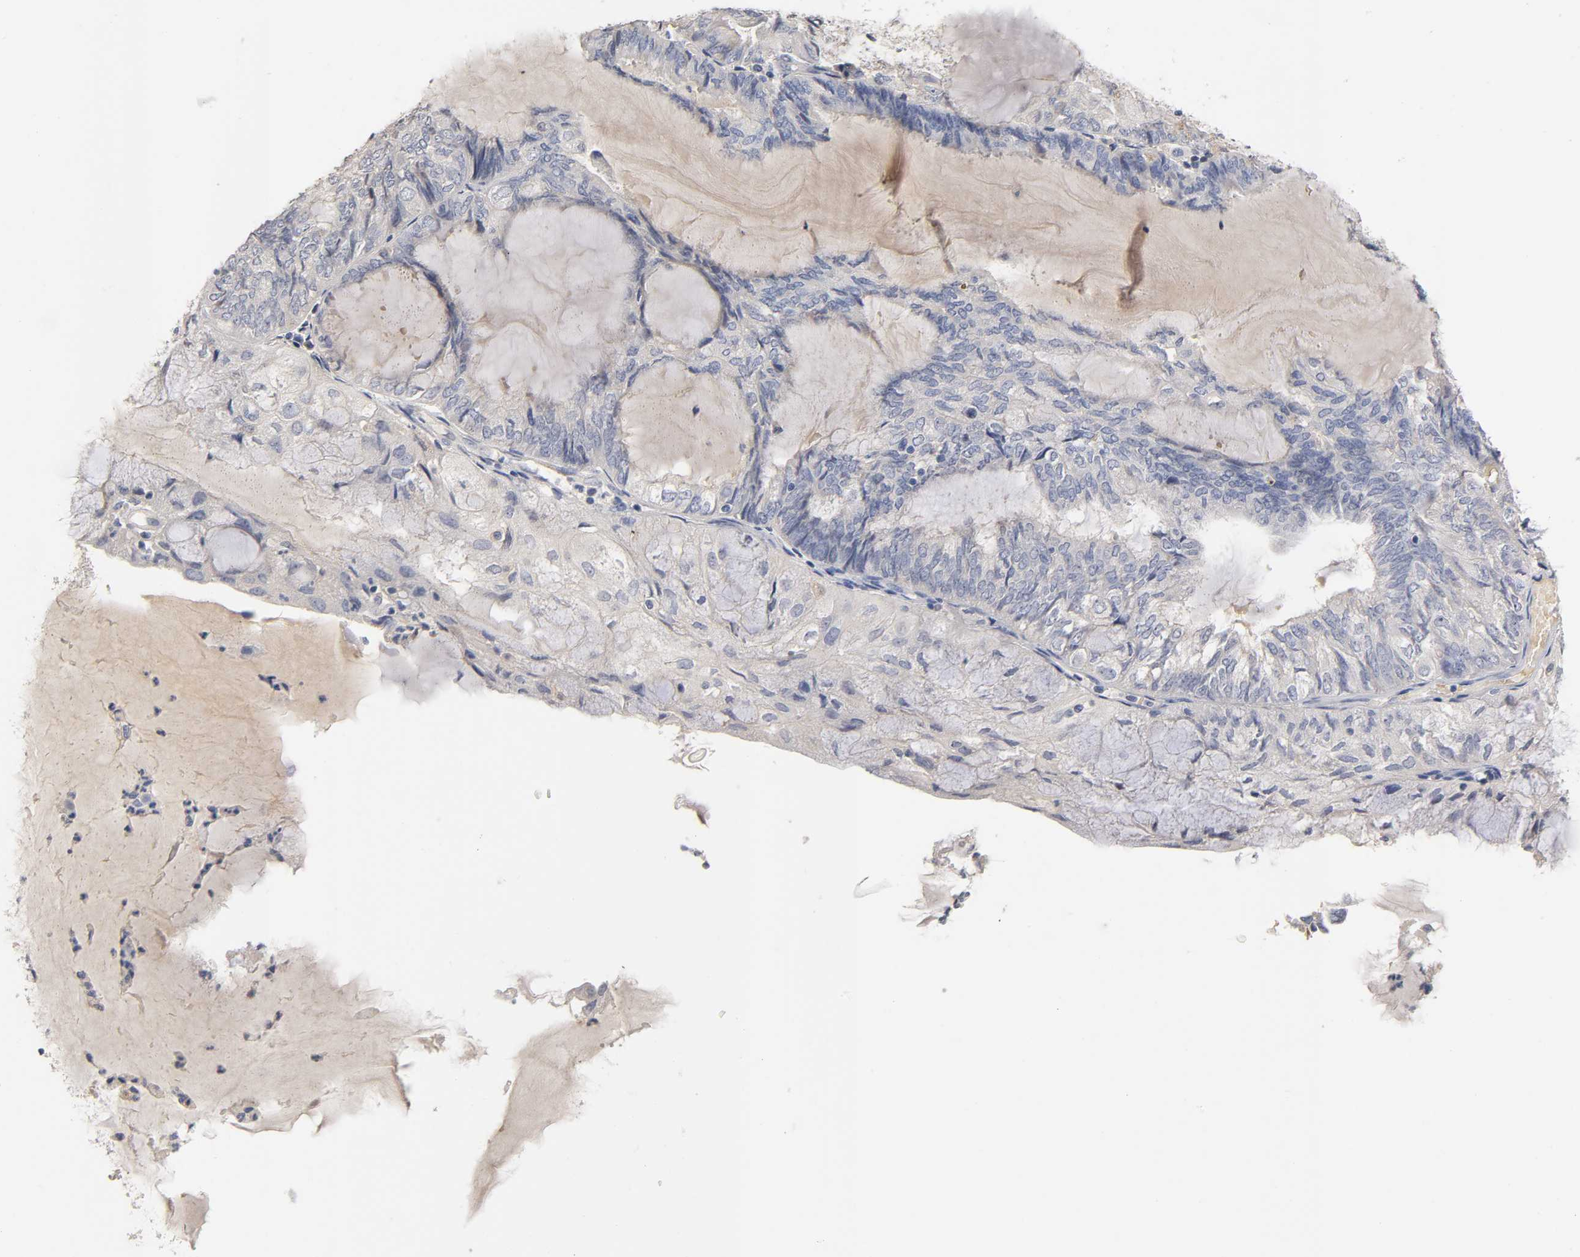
{"staining": {"intensity": "negative", "quantity": "none", "location": "none"}, "tissue": "endometrial cancer", "cell_type": "Tumor cells", "image_type": "cancer", "snomed": [{"axis": "morphology", "description": "Adenocarcinoma, NOS"}, {"axis": "topography", "description": "Endometrium"}], "caption": "This micrograph is of endometrial adenocarcinoma stained with IHC to label a protein in brown with the nuclei are counter-stained blue. There is no positivity in tumor cells.", "gene": "OVOL1", "patient": {"sex": "female", "age": 81}}